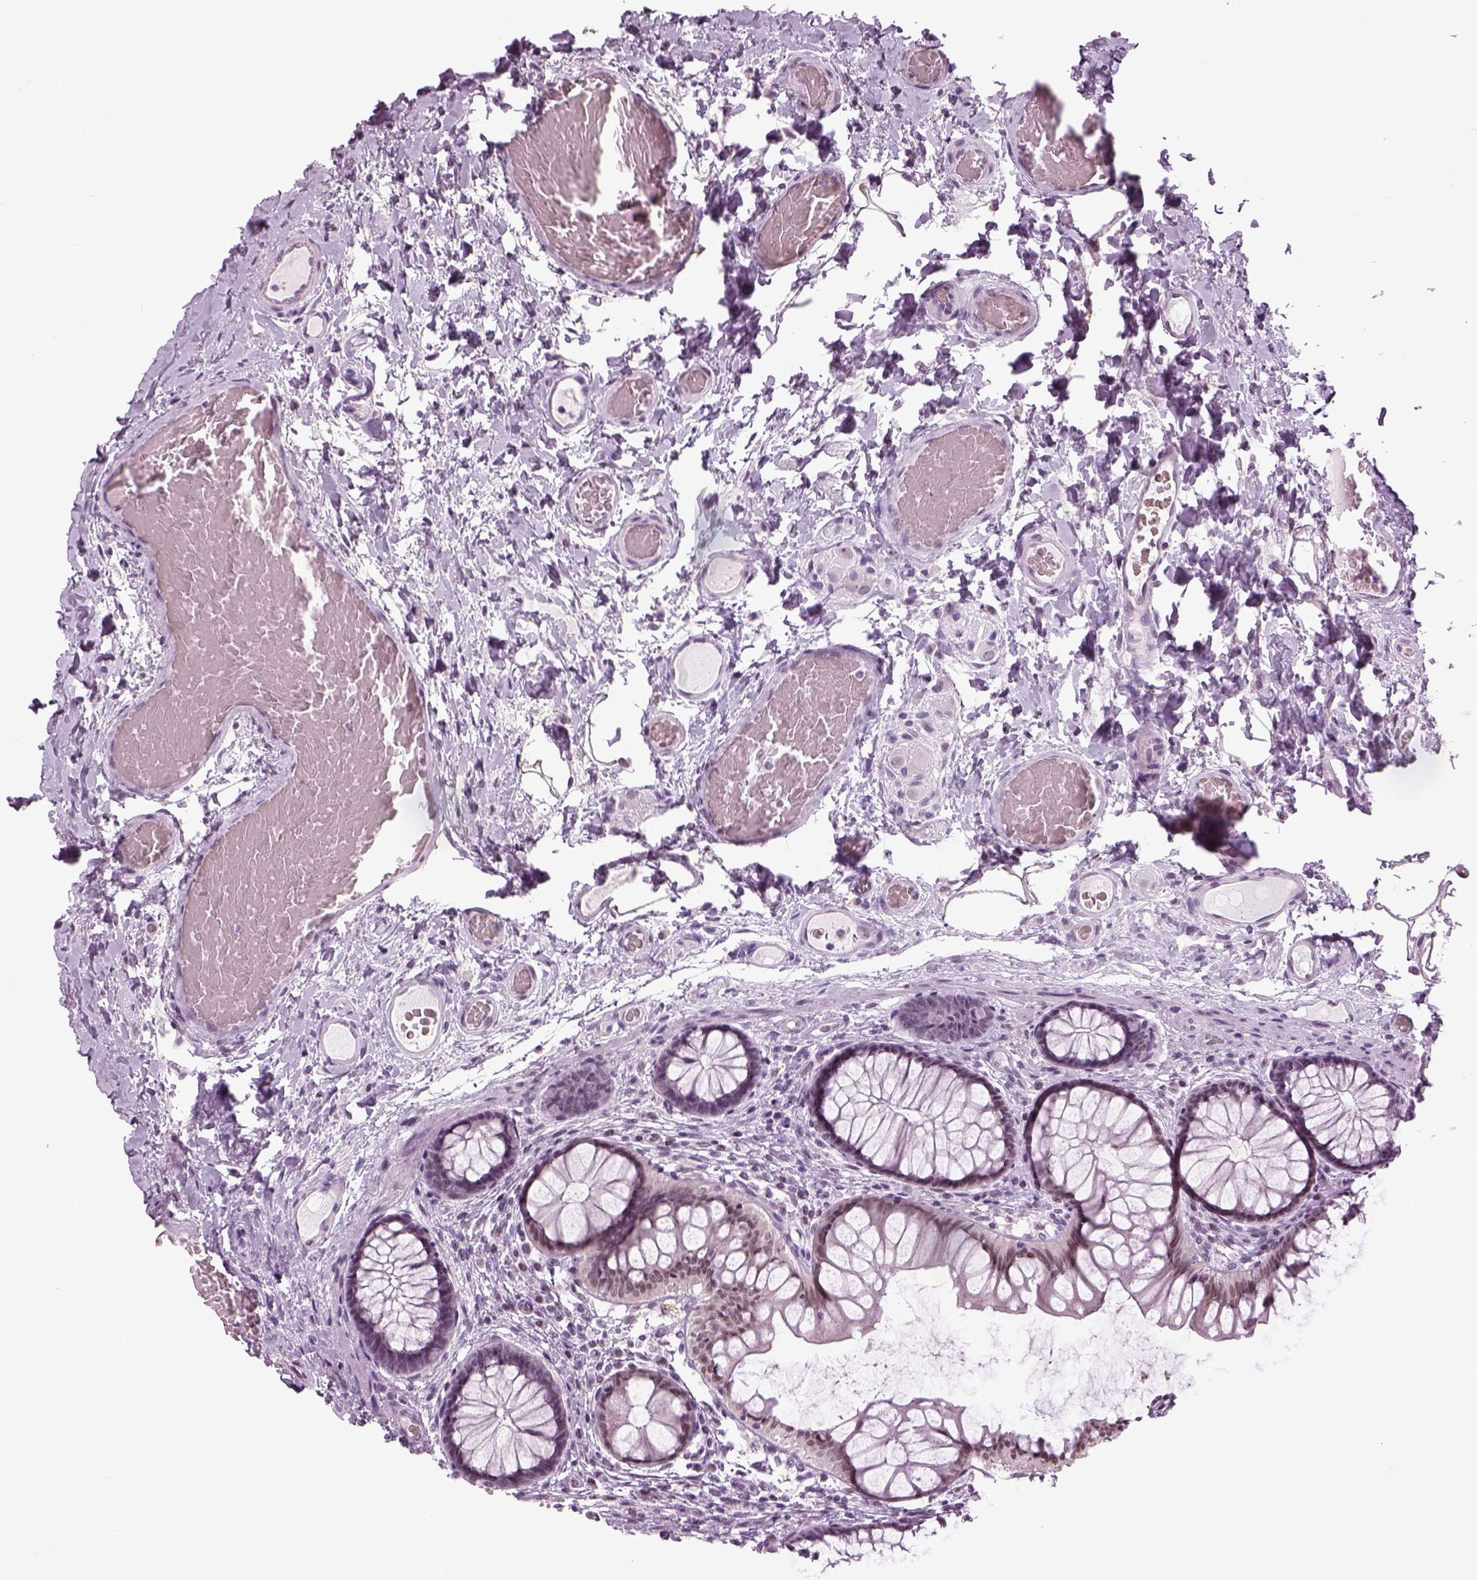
{"staining": {"intensity": "negative", "quantity": "none", "location": "none"}, "tissue": "colon", "cell_type": "Endothelial cells", "image_type": "normal", "snomed": [{"axis": "morphology", "description": "Normal tissue, NOS"}, {"axis": "topography", "description": "Colon"}], "caption": "Immunohistochemistry (IHC) photomicrograph of benign colon: colon stained with DAB (3,3'-diaminobenzidine) demonstrates no significant protein staining in endothelial cells. (DAB immunohistochemistry (IHC) with hematoxylin counter stain).", "gene": "KCNG2", "patient": {"sex": "female", "age": 65}}